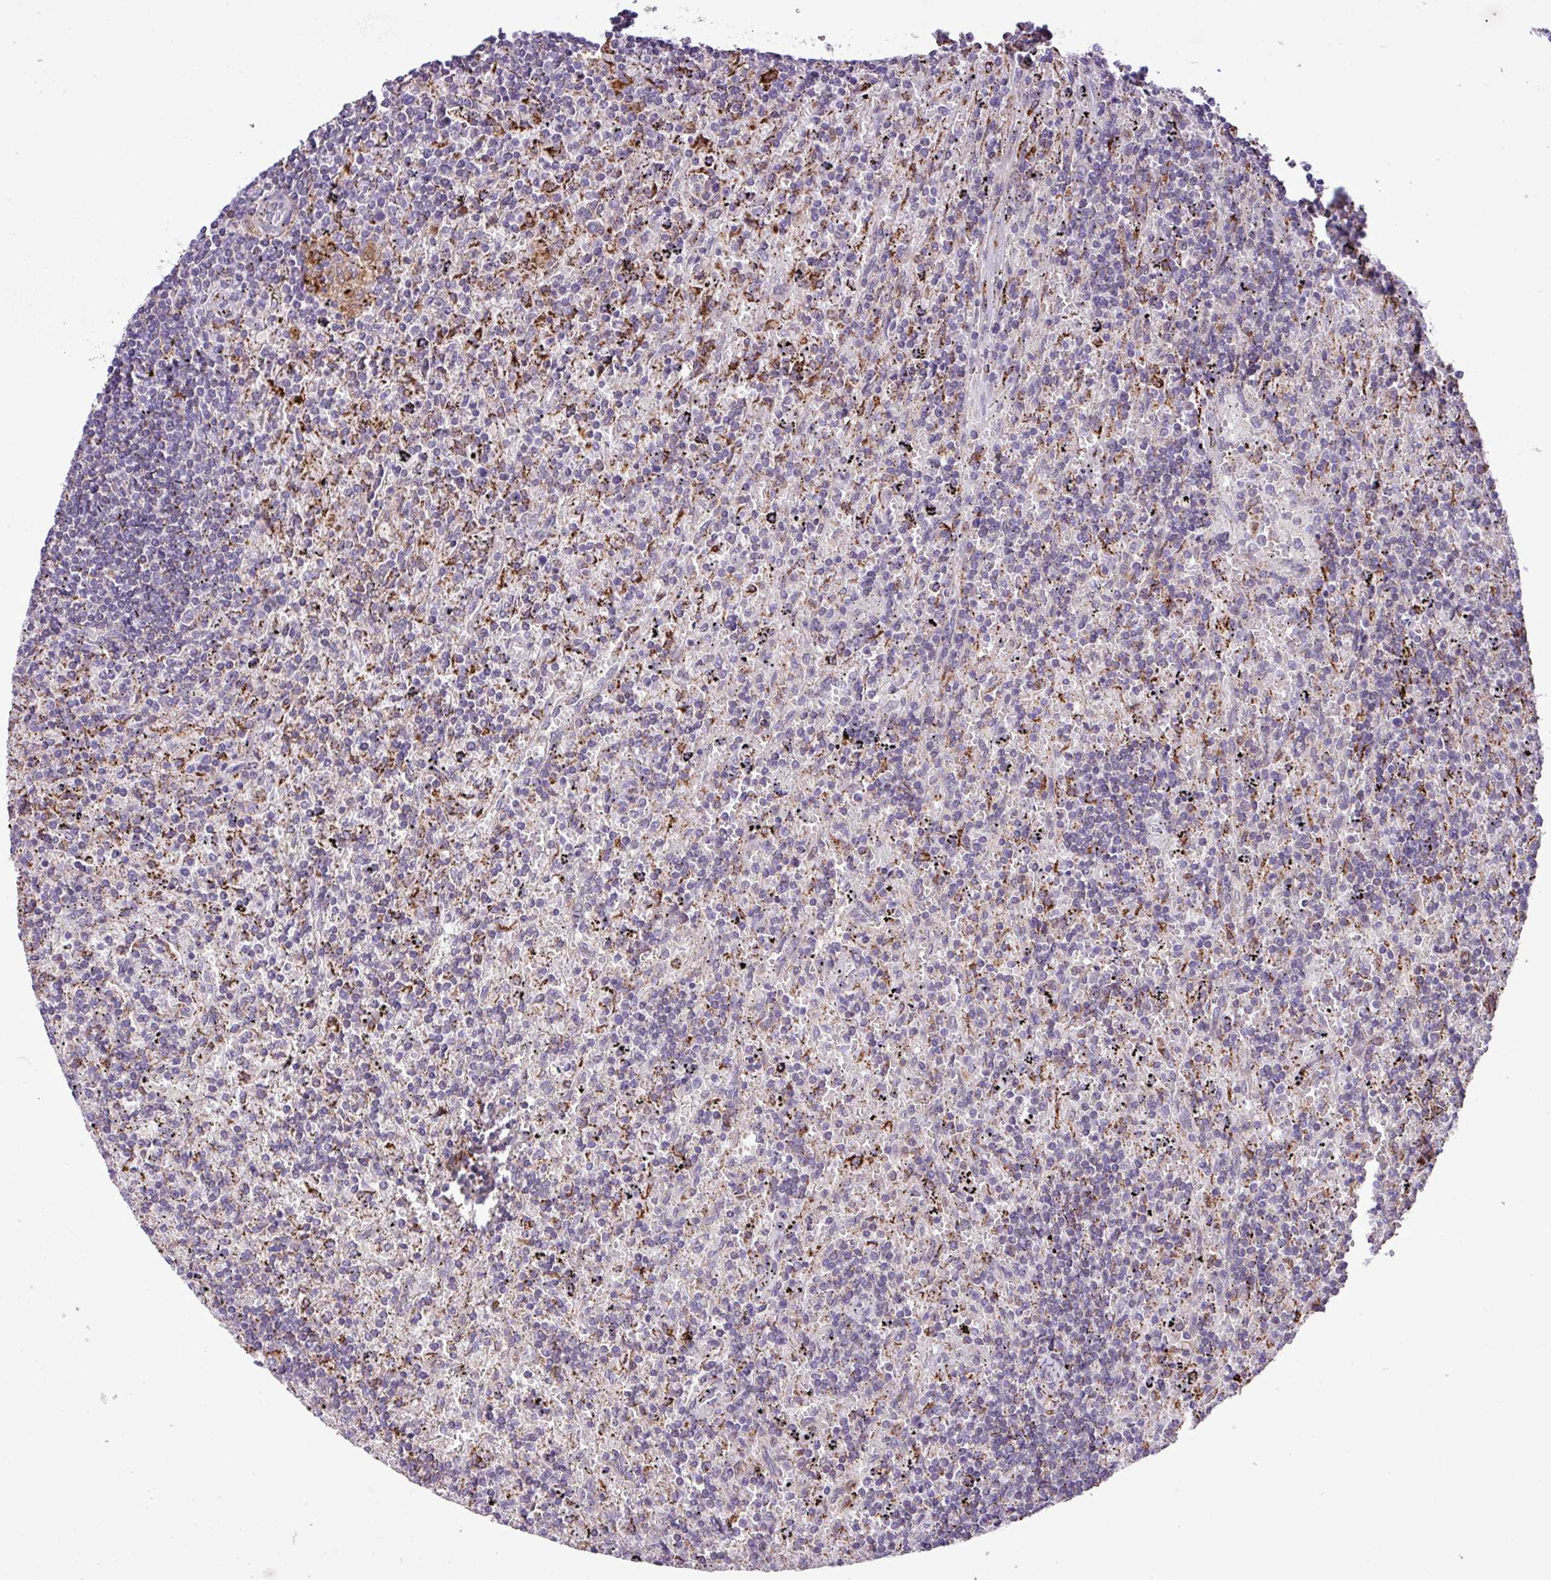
{"staining": {"intensity": "negative", "quantity": "none", "location": "none"}, "tissue": "lymphoma", "cell_type": "Tumor cells", "image_type": "cancer", "snomed": [{"axis": "morphology", "description": "Malignant lymphoma, non-Hodgkin's type, Low grade"}, {"axis": "topography", "description": "Spleen"}], "caption": "IHC micrograph of human malignant lymphoma, non-Hodgkin's type (low-grade) stained for a protein (brown), which shows no positivity in tumor cells. Nuclei are stained in blue.", "gene": "SGPP1", "patient": {"sex": "male", "age": 76}}